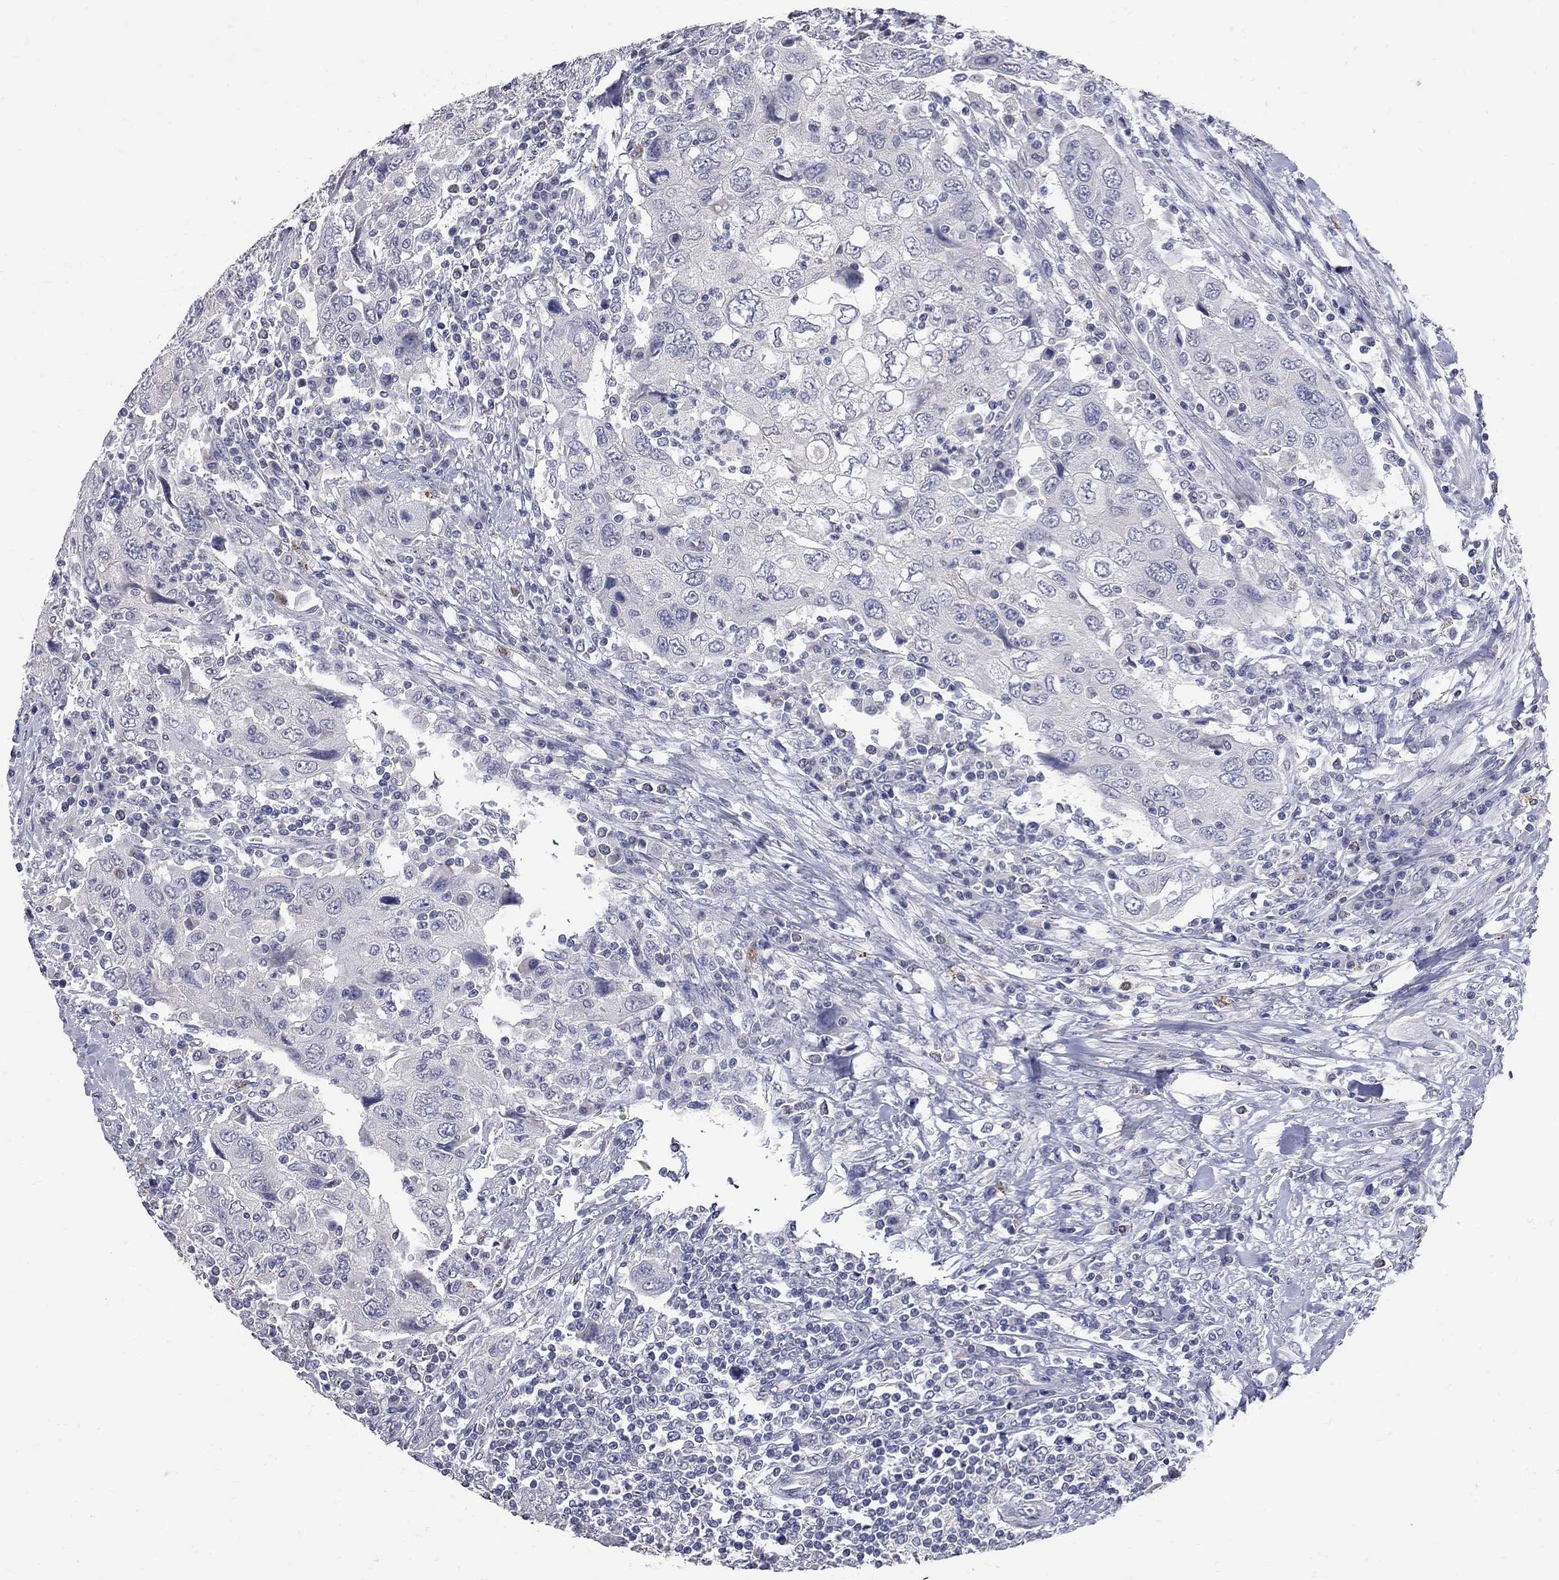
{"staining": {"intensity": "negative", "quantity": "none", "location": "none"}, "tissue": "urothelial cancer", "cell_type": "Tumor cells", "image_type": "cancer", "snomed": [{"axis": "morphology", "description": "Urothelial carcinoma, High grade"}, {"axis": "topography", "description": "Urinary bladder"}], "caption": "This image is of urothelial cancer stained with immunohistochemistry (IHC) to label a protein in brown with the nuclei are counter-stained blue. There is no staining in tumor cells.", "gene": "NOS2", "patient": {"sex": "male", "age": 76}}